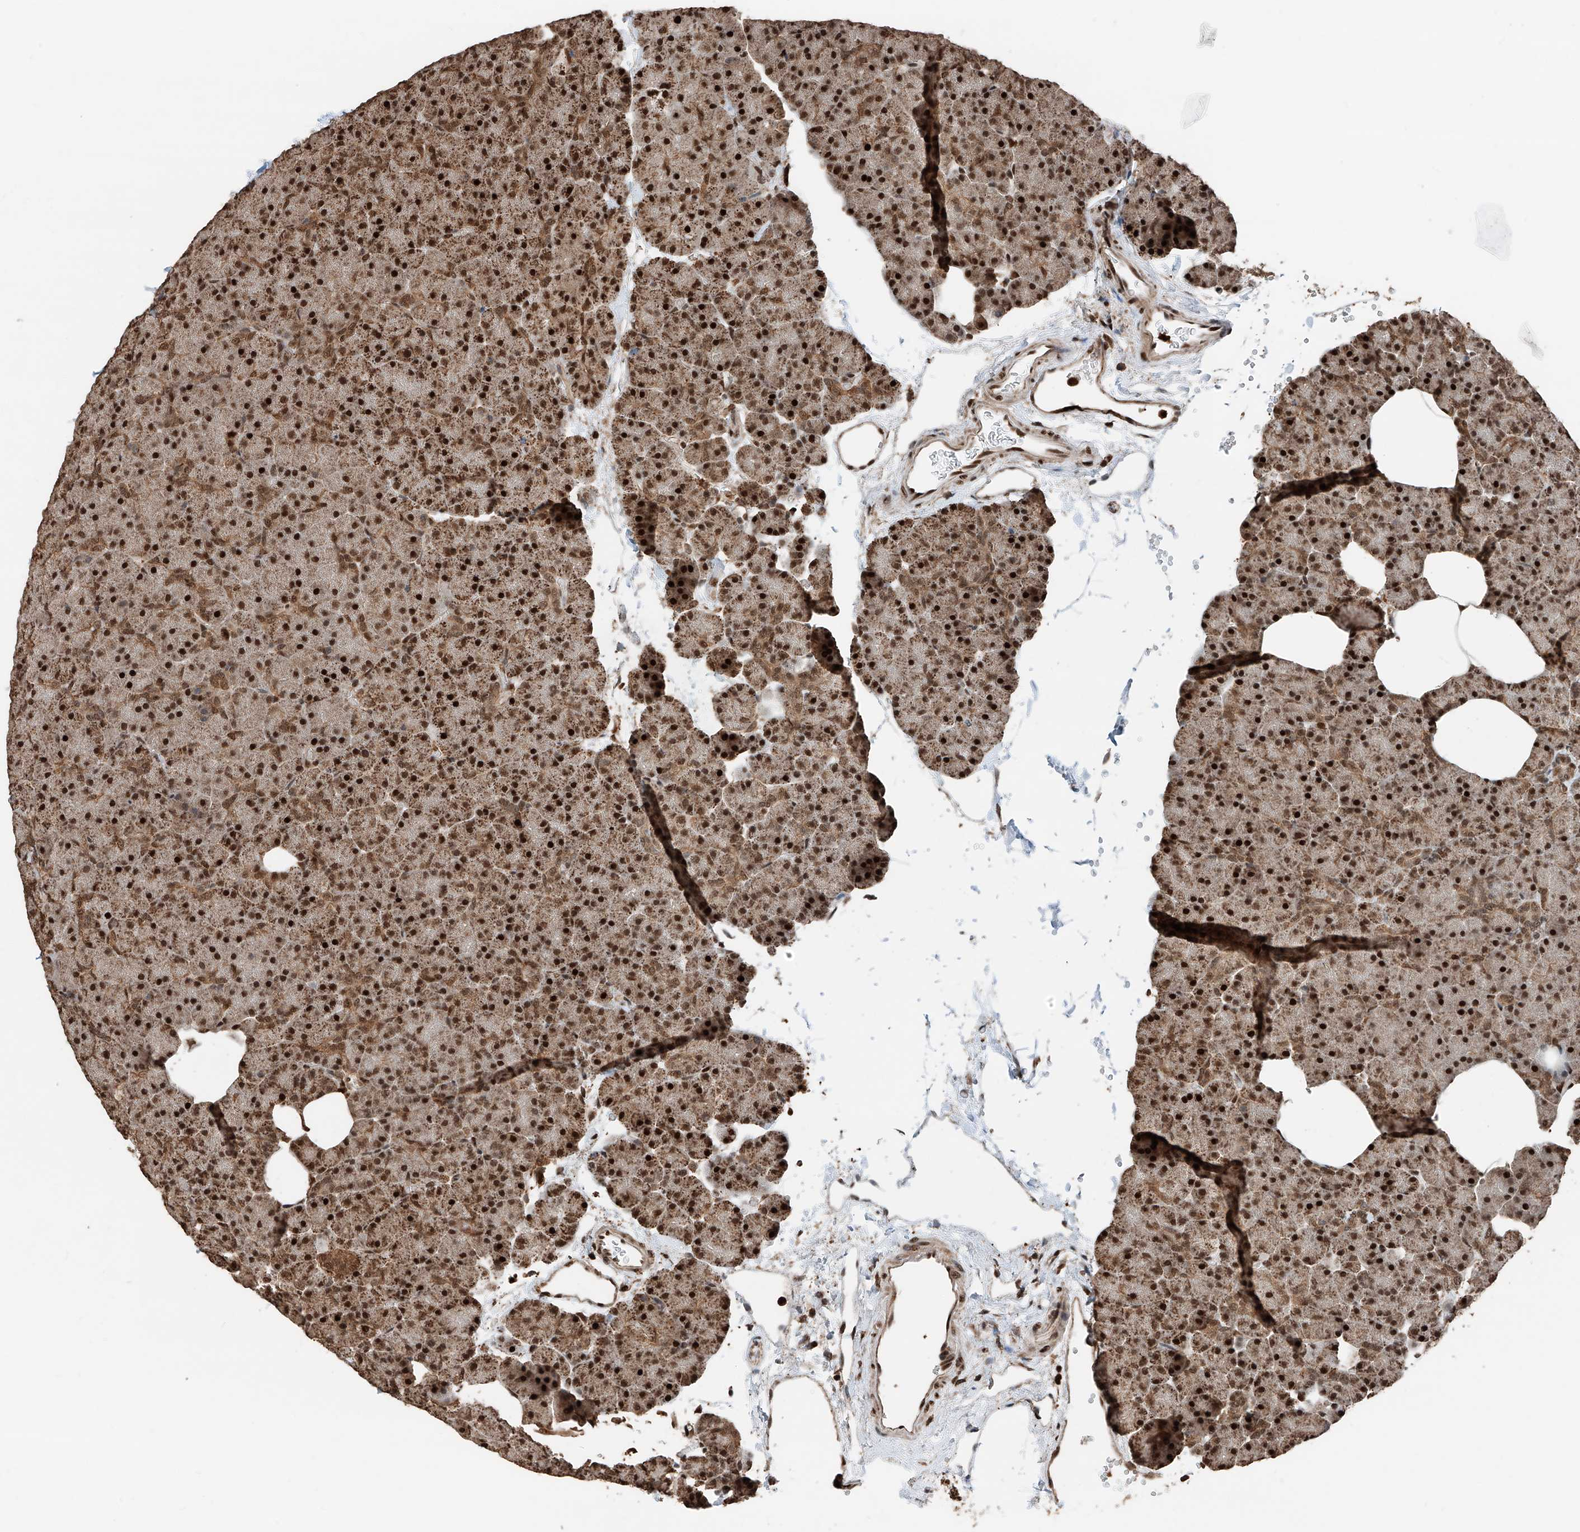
{"staining": {"intensity": "strong", "quantity": ">75%", "location": "cytoplasmic/membranous,nuclear"}, "tissue": "pancreas", "cell_type": "Exocrine glandular cells", "image_type": "normal", "snomed": [{"axis": "morphology", "description": "Normal tissue, NOS"}, {"axis": "morphology", "description": "Carcinoid, malignant, NOS"}, {"axis": "topography", "description": "Pancreas"}], "caption": "Protein staining of benign pancreas exhibits strong cytoplasmic/membranous,nuclear positivity in approximately >75% of exocrine glandular cells. Nuclei are stained in blue.", "gene": "RMND1", "patient": {"sex": "female", "age": 35}}